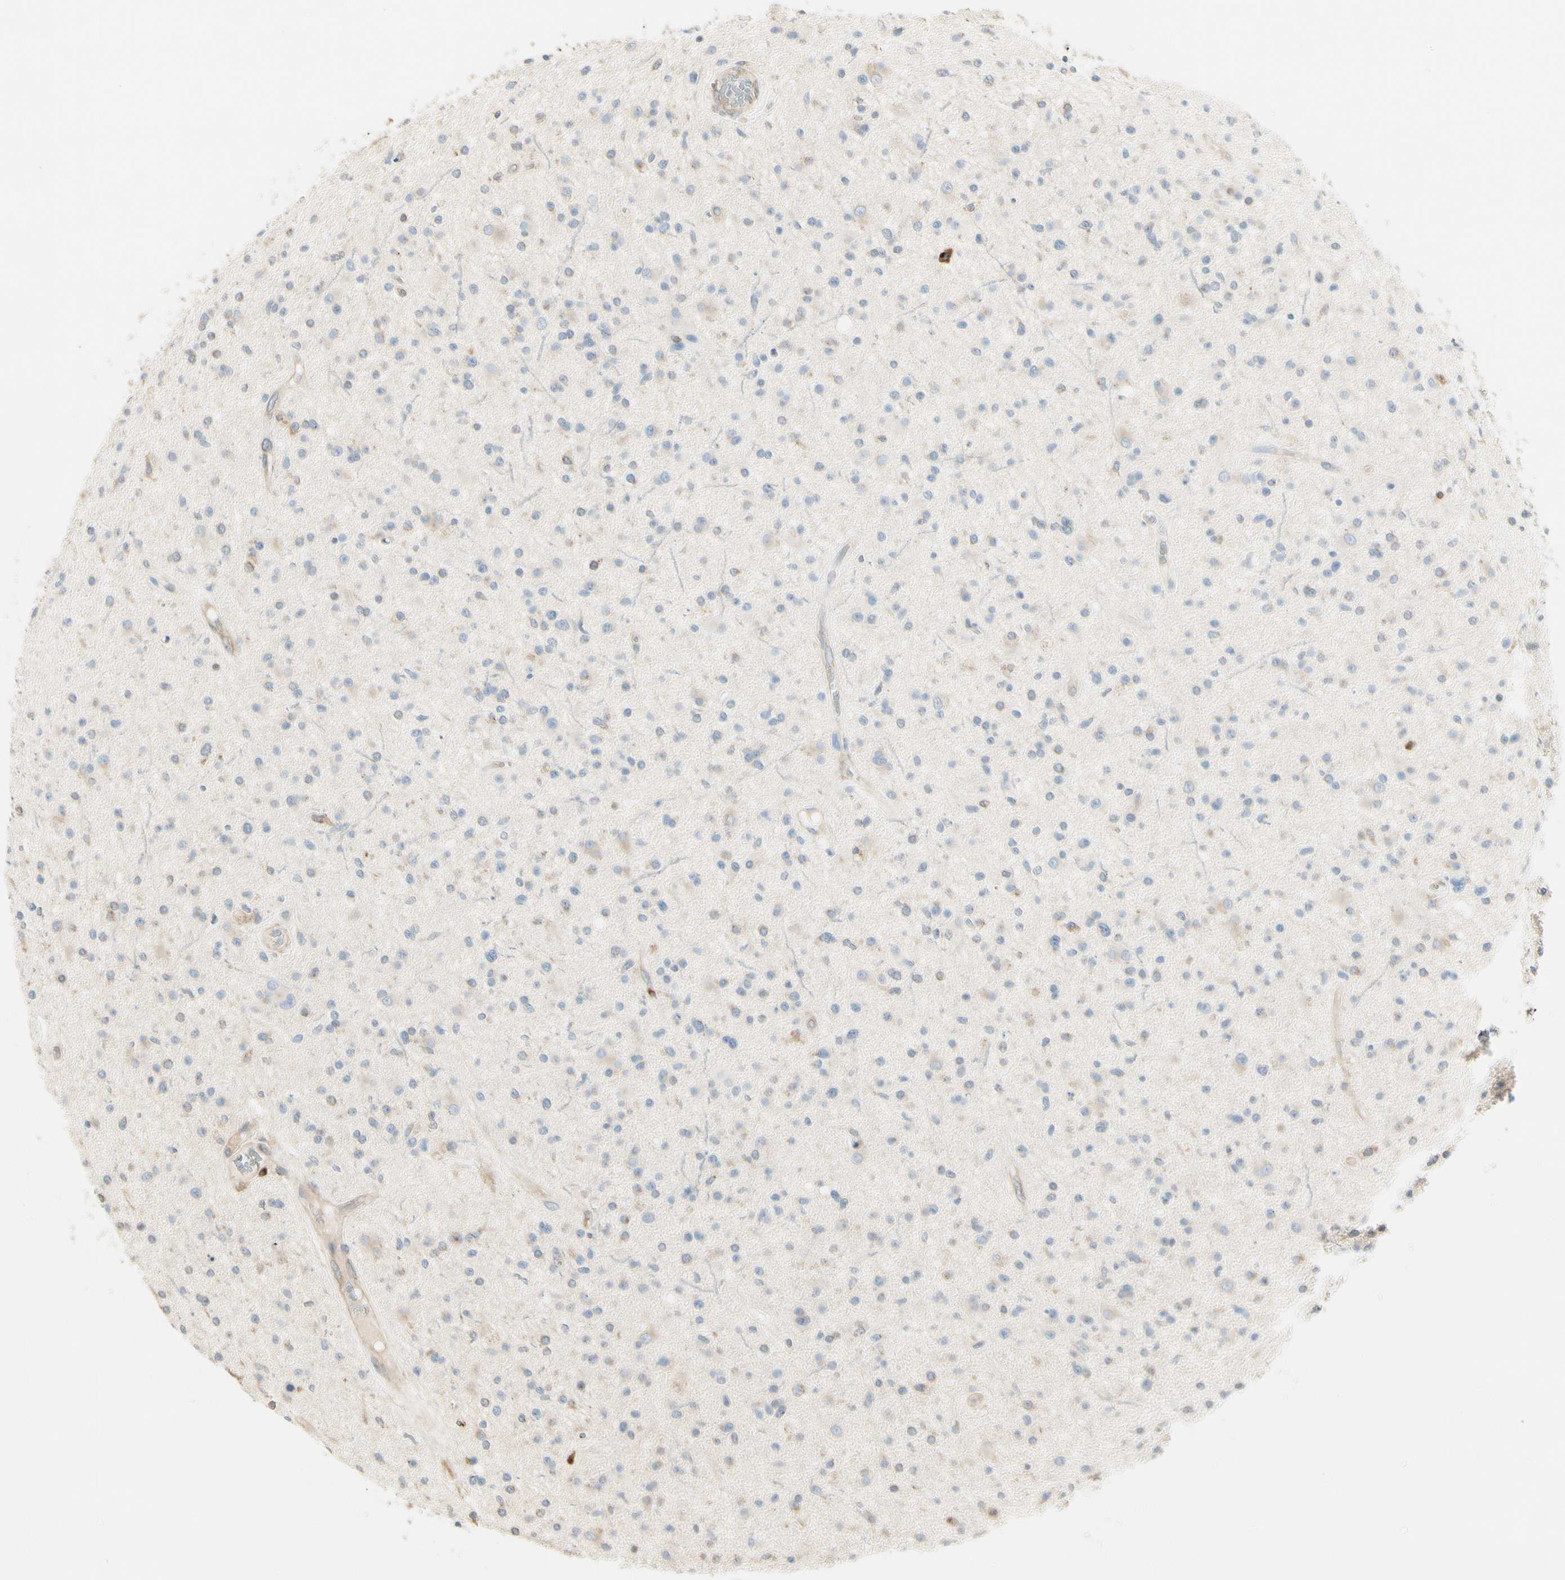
{"staining": {"intensity": "weak", "quantity": "<25%", "location": "cytoplasmic/membranous"}, "tissue": "glioma", "cell_type": "Tumor cells", "image_type": "cancer", "snomed": [{"axis": "morphology", "description": "Glioma, malignant, High grade"}, {"axis": "topography", "description": "Brain"}], "caption": "The histopathology image reveals no significant positivity in tumor cells of malignant glioma (high-grade).", "gene": "NUCB2", "patient": {"sex": "male", "age": 33}}